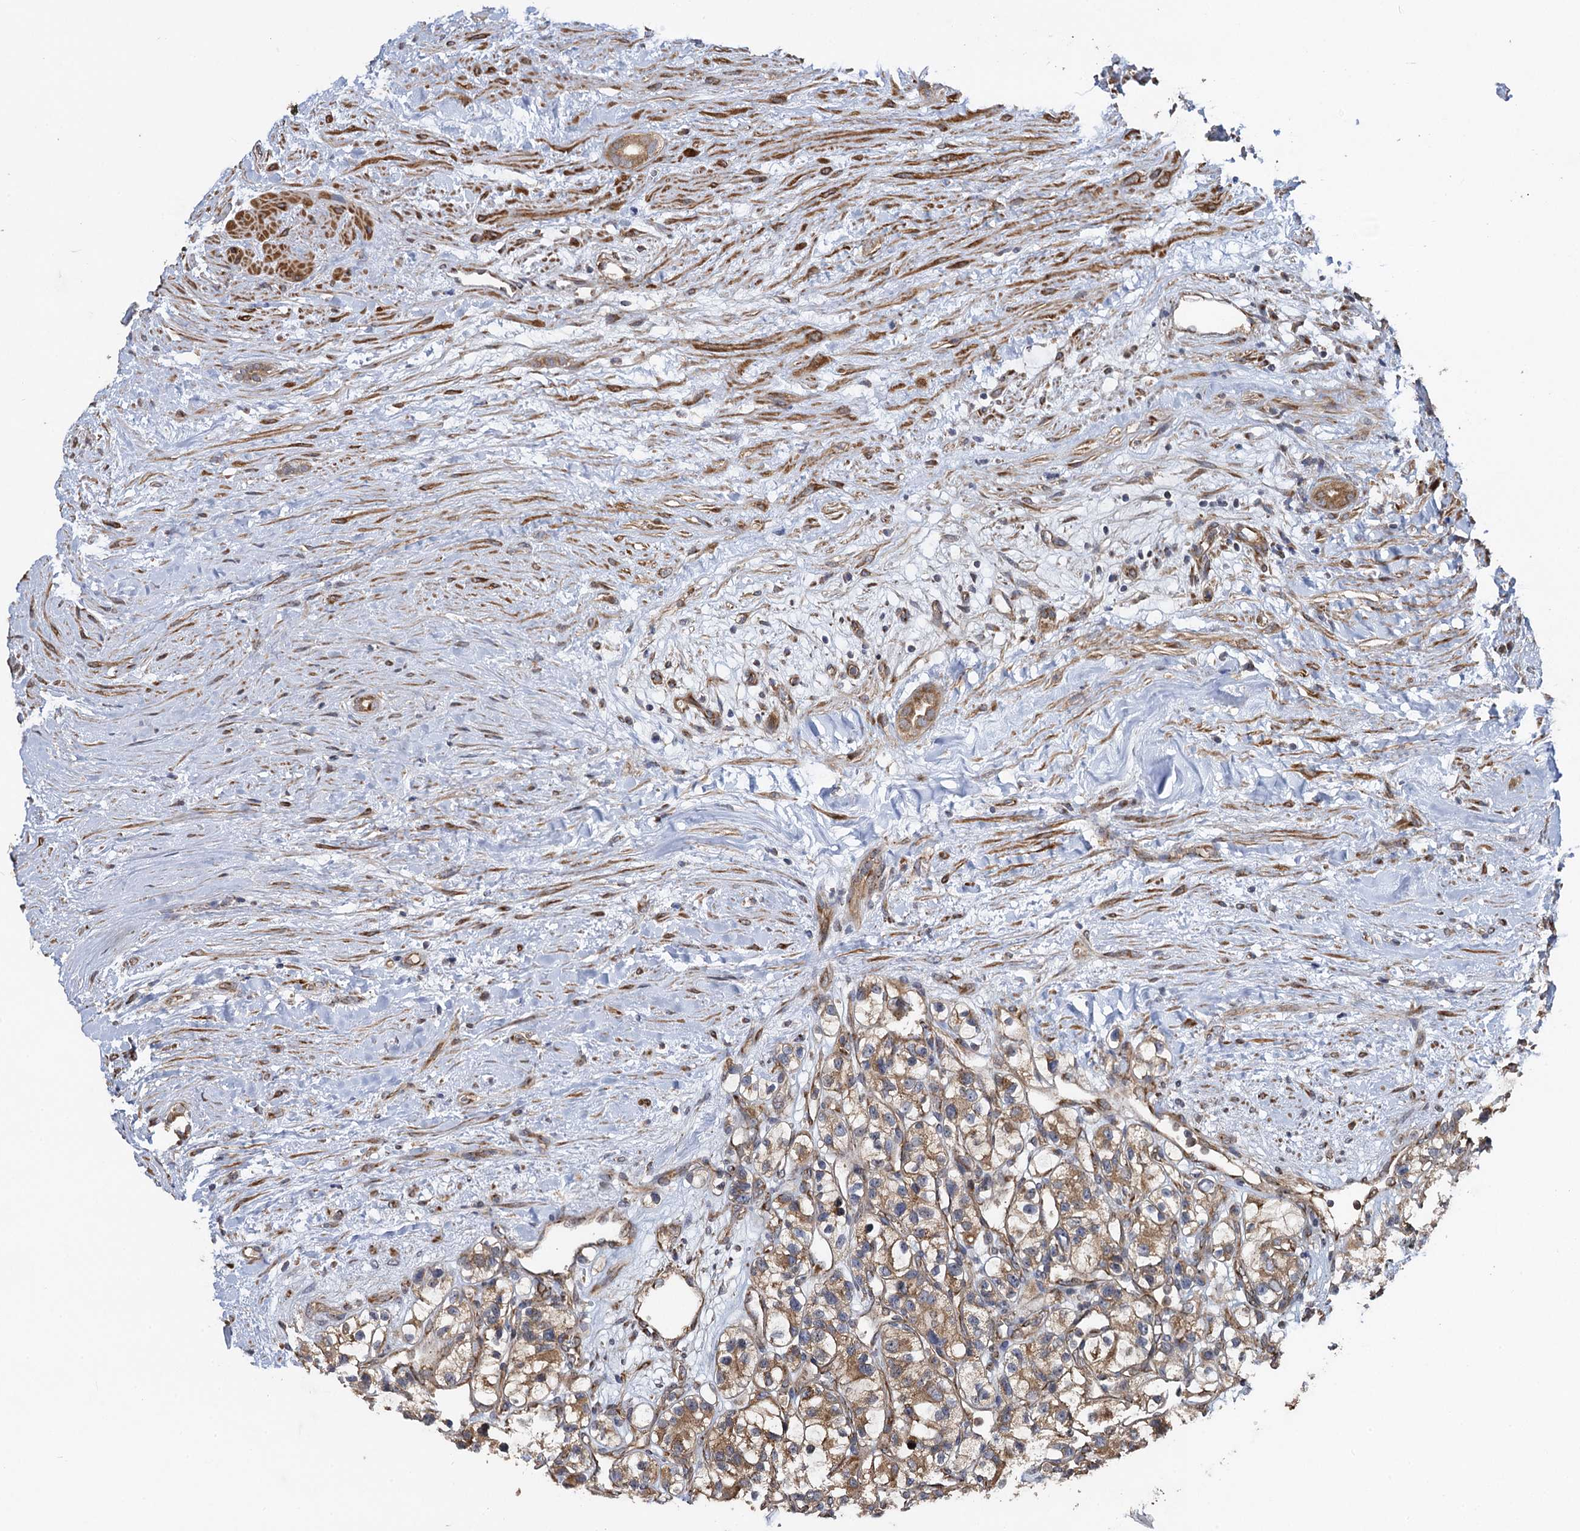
{"staining": {"intensity": "moderate", "quantity": "<25%", "location": "cytoplasmic/membranous"}, "tissue": "renal cancer", "cell_type": "Tumor cells", "image_type": "cancer", "snomed": [{"axis": "morphology", "description": "Adenocarcinoma, NOS"}, {"axis": "topography", "description": "Kidney"}], "caption": "The micrograph exhibits staining of adenocarcinoma (renal), revealing moderate cytoplasmic/membranous protein staining (brown color) within tumor cells. Ihc stains the protein in brown and the nuclei are stained blue.", "gene": "HAUS1", "patient": {"sex": "female", "age": 57}}